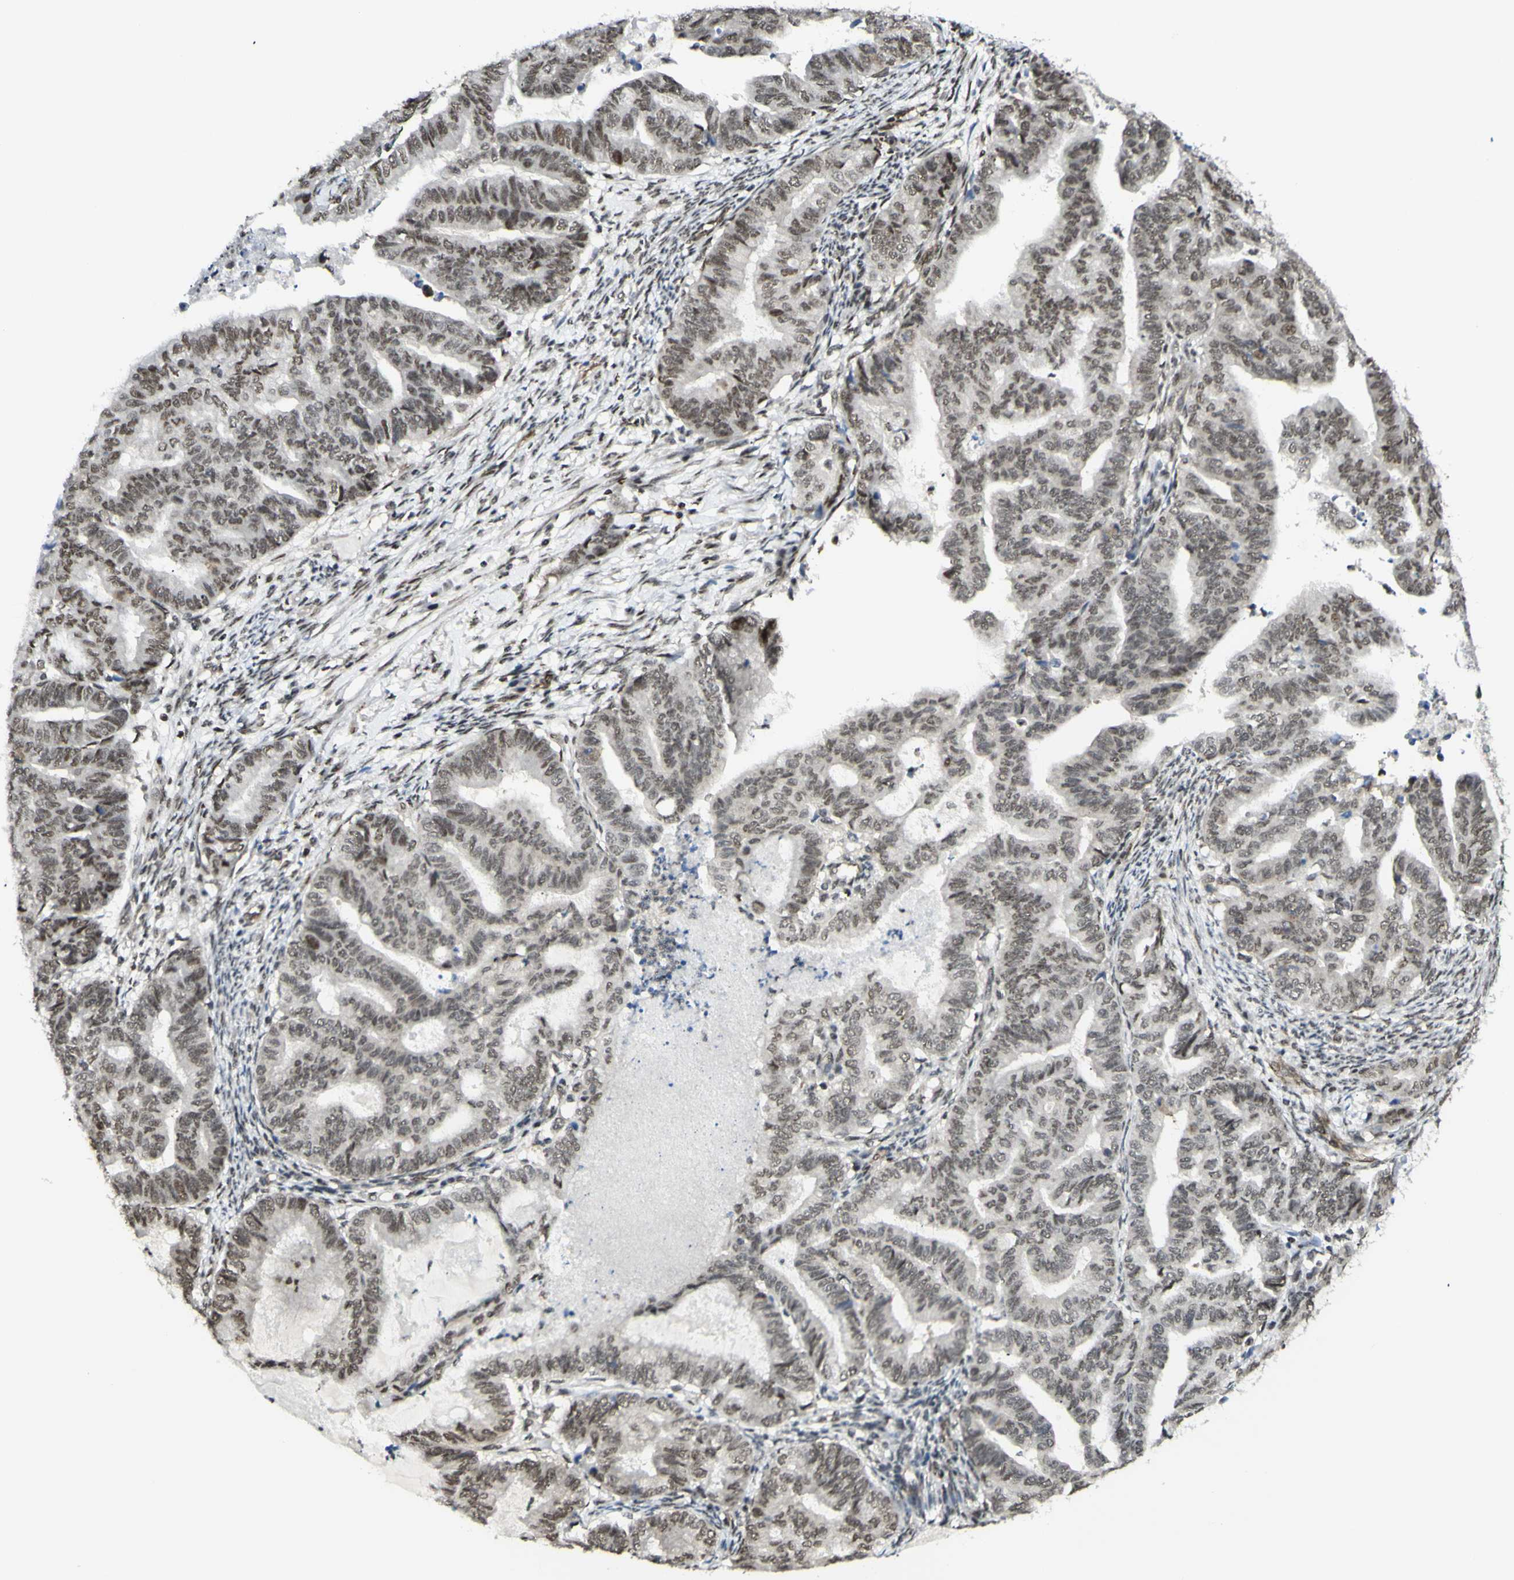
{"staining": {"intensity": "weak", "quantity": ">75%", "location": "nuclear"}, "tissue": "endometrial cancer", "cell_type": "Tumor cells", "image_type": "cancer", "snomed": [{"axis": "morphology", "description": "Adenocarcinoma, NOS"}, {"axis": "topography", "description": "Endometrium"}], "caption": "Immunohistochemistry (IHC) histopathology image of neoplastic tissue: endometrial cancer stained using immunohistochemistry demonstrates low levels of weak protein expression localized specifically in the nuclear of tumor cells, appearing as a nuclear brown color.", "gene": "ZMYM6", "patient": {"sex": "female", "age": 79}}